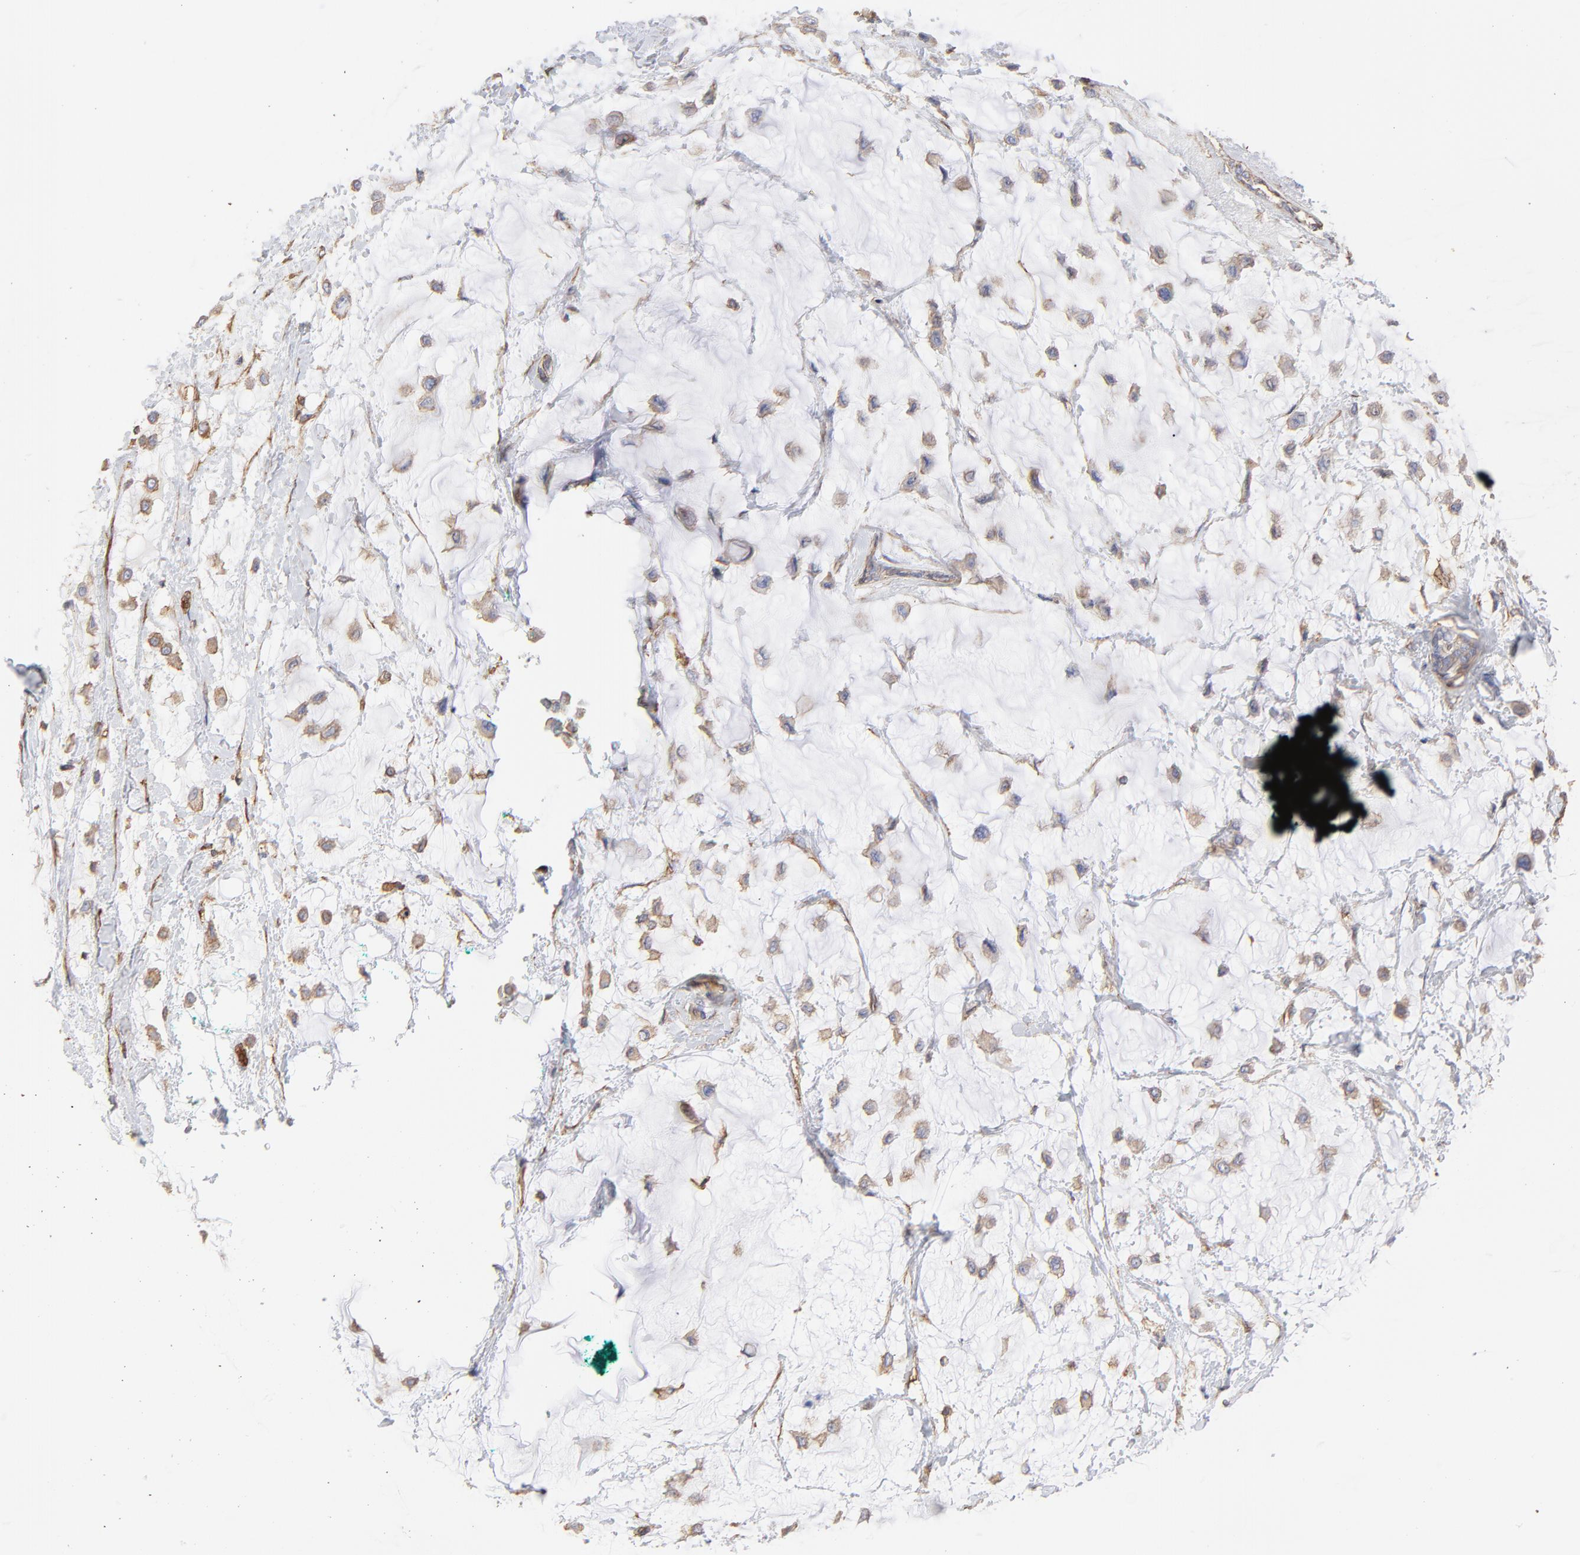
{"staining": {"intensity": "moderate", "quantity": ">75%", "location": "cytoplasmic/membranous"}, "tissue": "breast cancer", "cell_type": "Tumor cells", "image_type": "cancer", "snomed": [{"axis": "morphology", "description": "Lobular carcinoma"}, {"axis": "topography", "description": "Breast"}], "caption": "Immunohistochemical staining of breast cancer exhibits medium levels of moderate cytoplasmic/membranous staining in about >75% of tumor cells. Immunohistochemistry (ihc) stains the protein in brown and the nuclei are stained blue.", "gene": "LRCH2", "patient": {"sex": "female", "age": 85}}